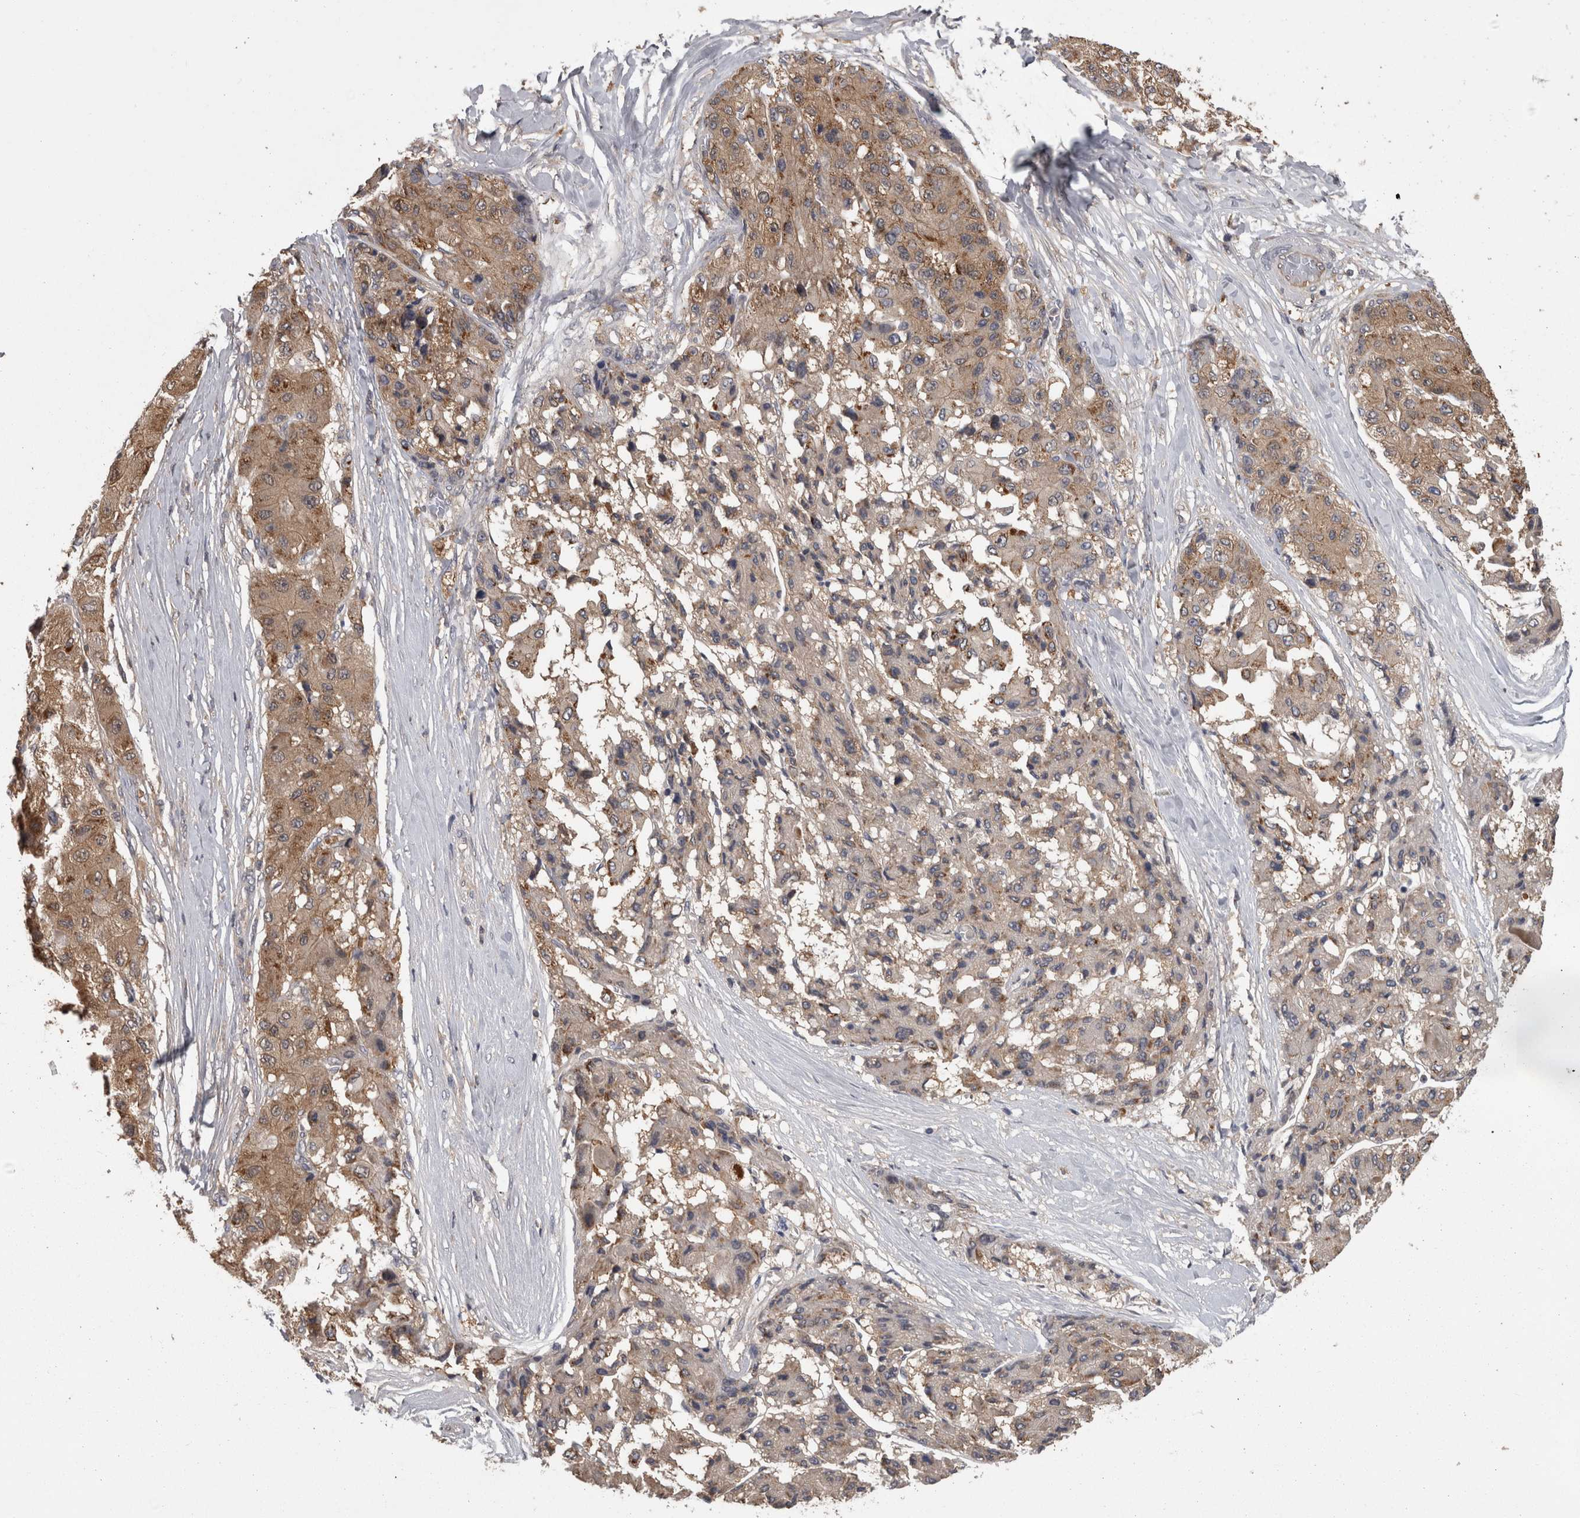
{"staining": {"intensity": "weak", "quantity": ">75%", "location": "cytoplasmic/membranous"}, "tissue": "liver cancer", "cell_type": "Tumor cells", "image_type": "cancer", "snomed": [{"axis": "morphology", "description": "Carcinoma, Hepatocellular, NOS"}, {"axis": "topography", "description": "Liver"}], "caption": "There is low levels of weak cytoplasmic/membranous expression in tumor cells of liver hepatocellular carcinoma, as demonstrated by immunohistochemical staining (brown color).", "gene": "APRT", "patient": {"sex": "male", "age": 80}}